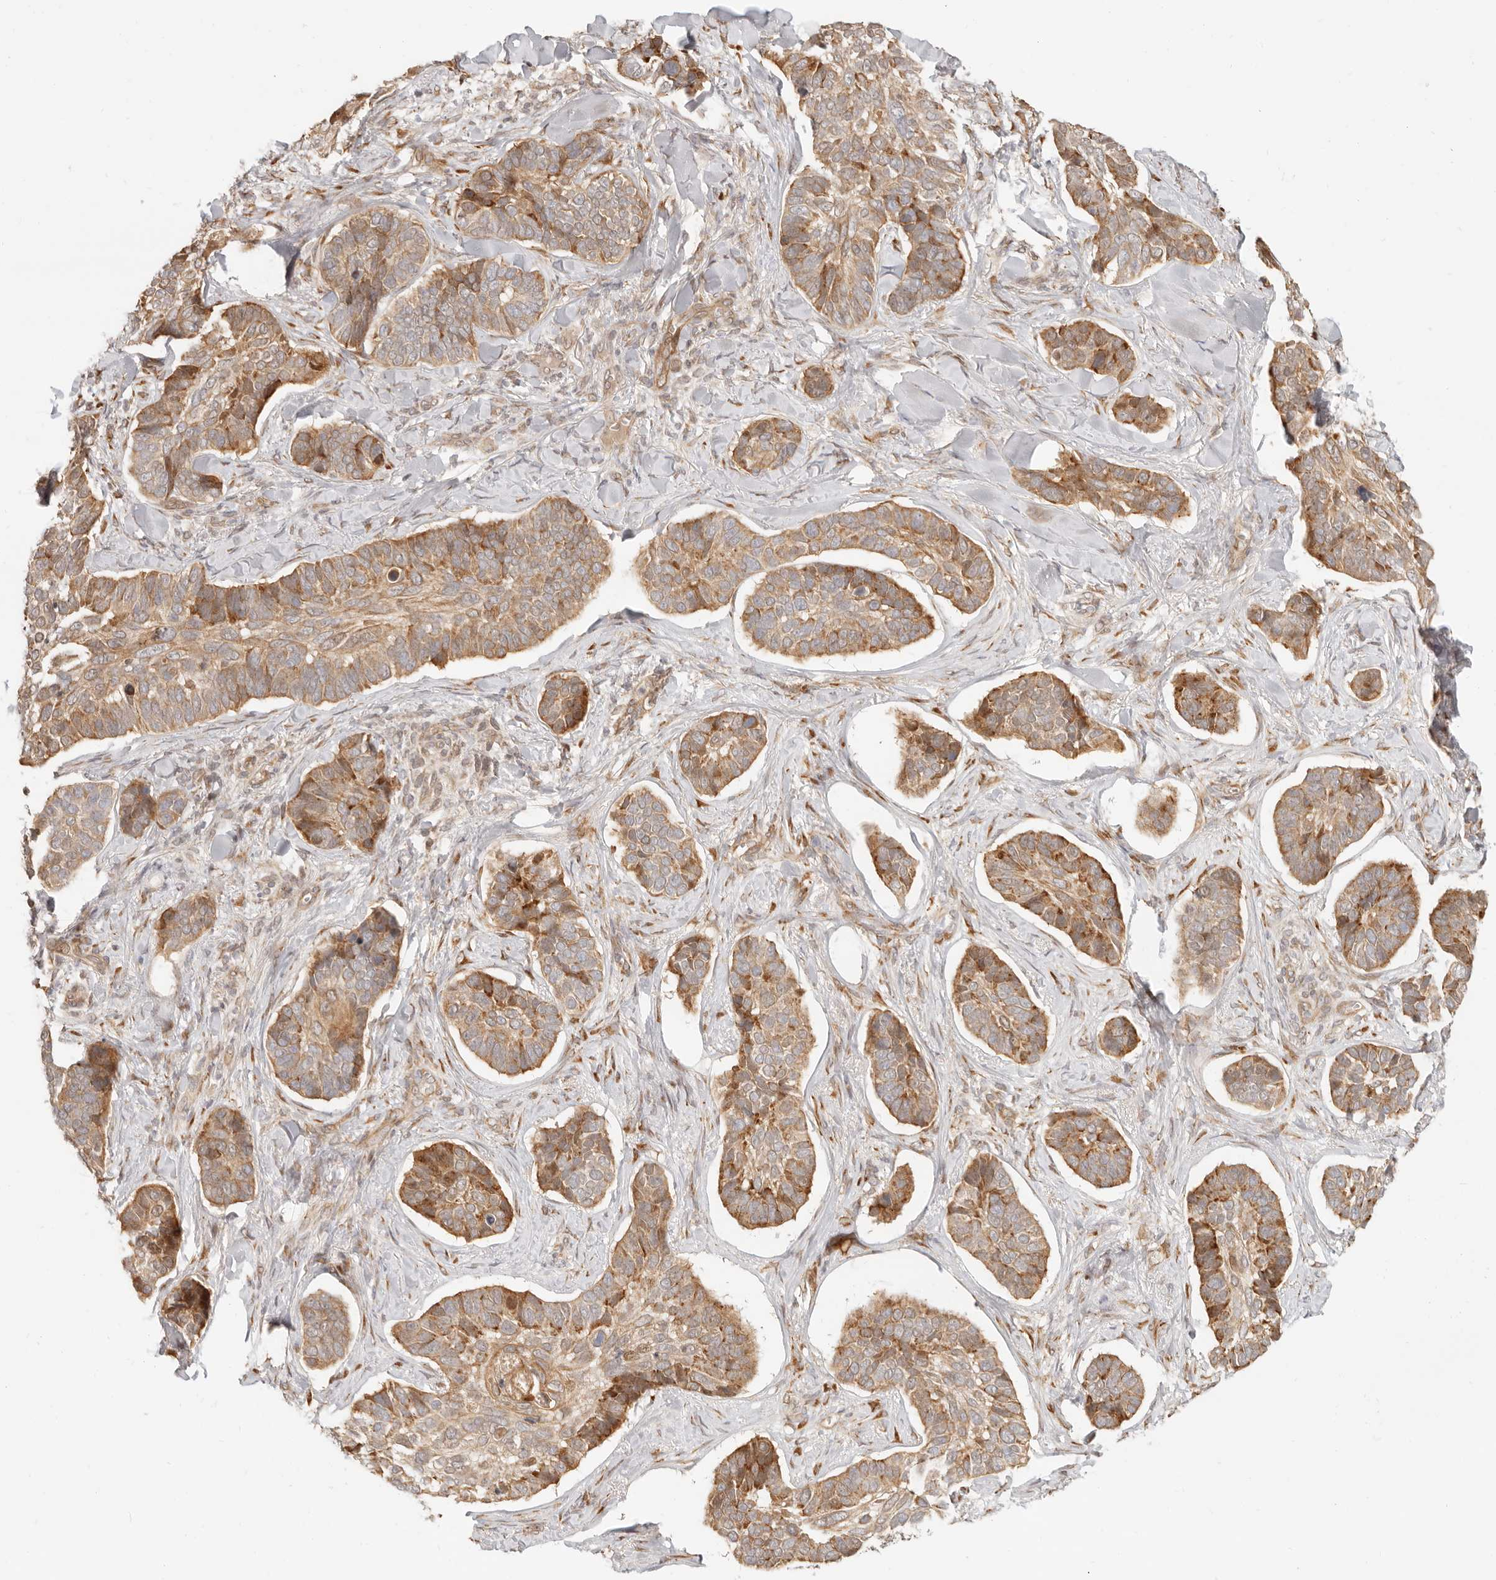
{"staining": {"intensity": "moderate", "quantity": "25%-75%", "location": "cytoplasmic/membranous"}, "tissue": "skin cancer", "cell_type": "Tumor cells", "image_type": "cancer", "snomed": [{"axis": "morphology", "description": "Basal cell carcinoma"}, {"axis": "topography", "description": "Skin"}], "caption": "A histopathology image of human skin cancer stained for a protein demonstrates moderate cytoplasmic/membranous brown staining in tumor cells.", "gene": "TUFT1", "patient": {"sex": "male", "age": 62}}